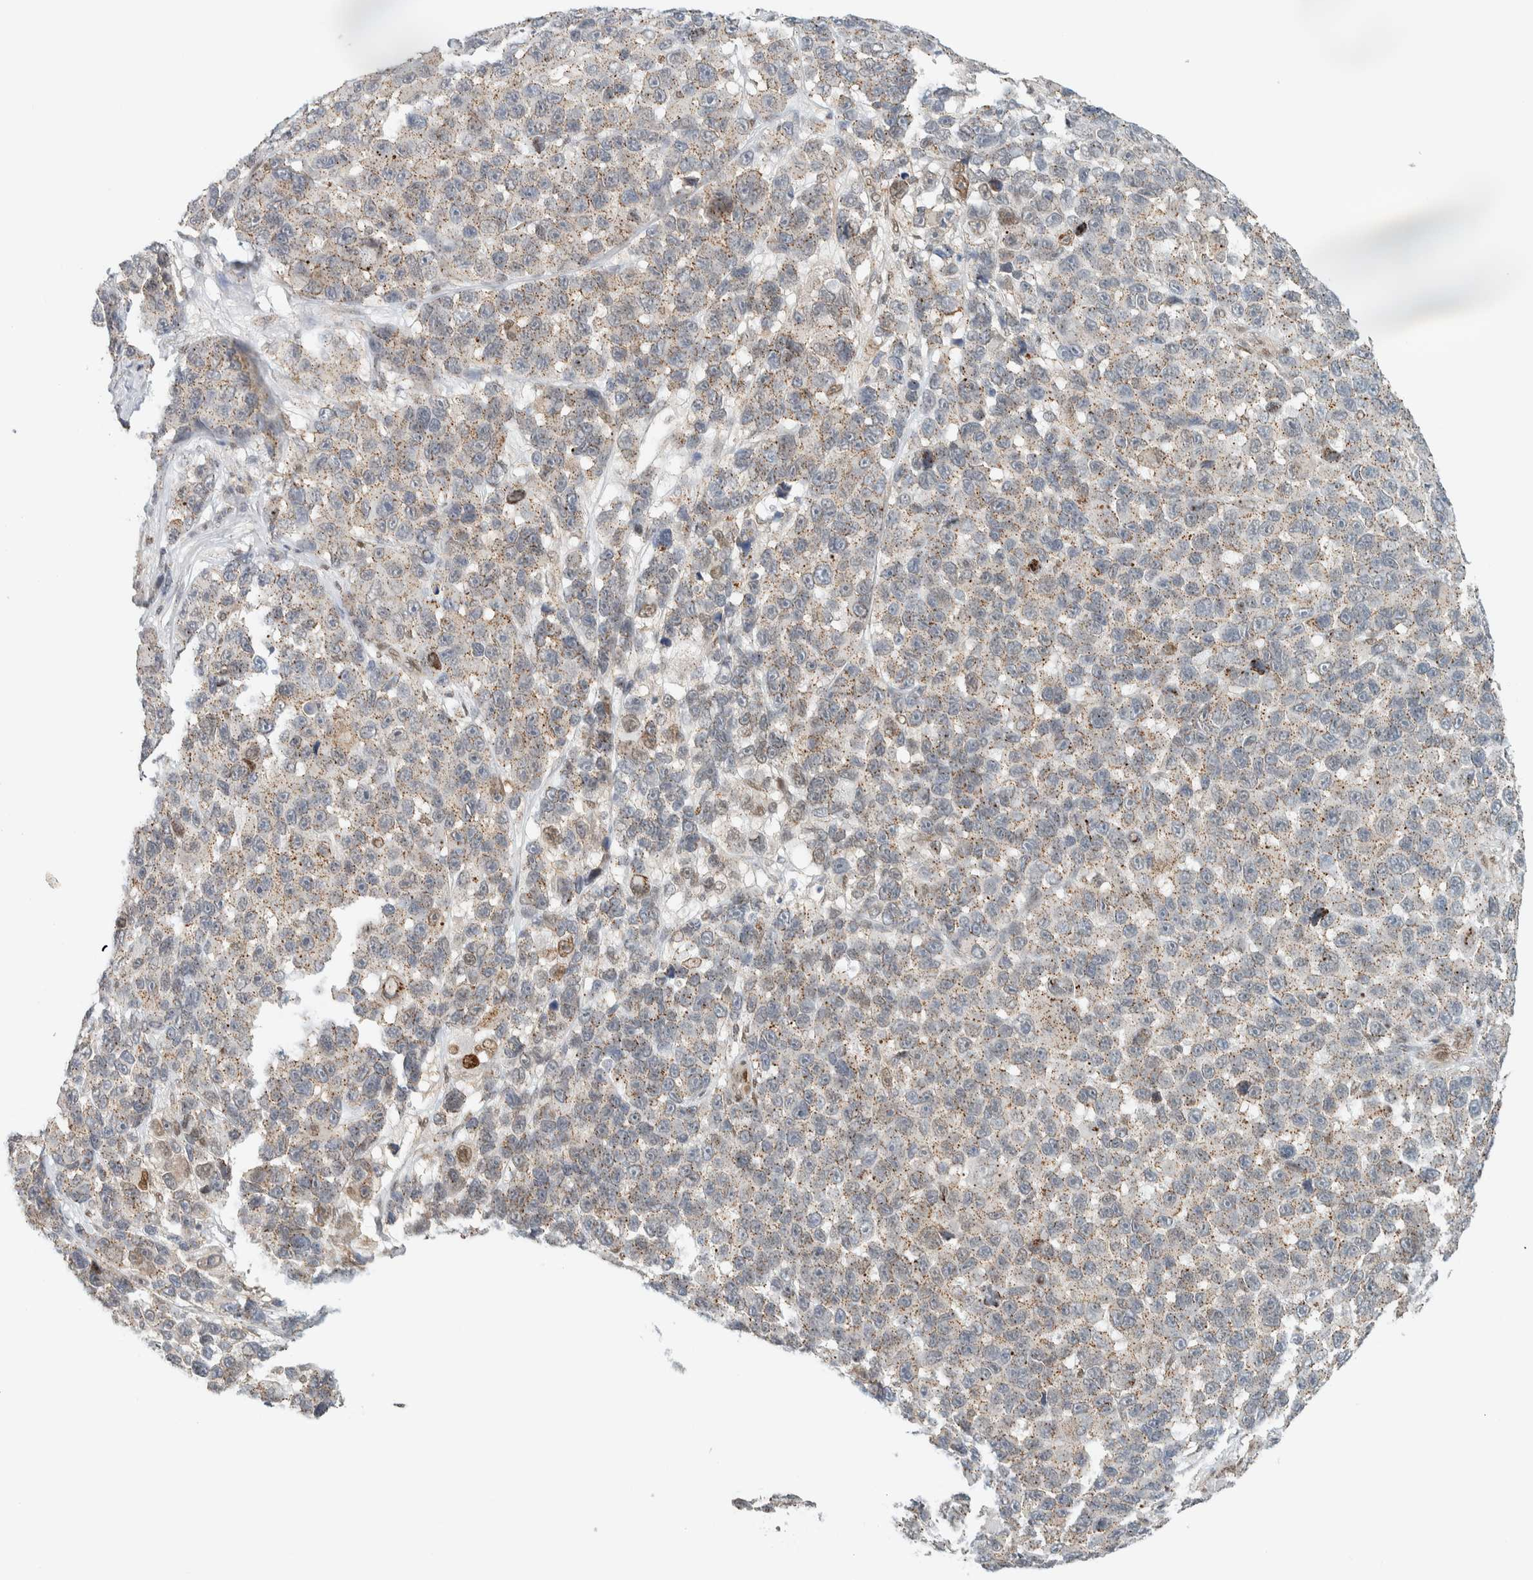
{"staining": {"intensity": "weak", "quantity": ">75%", "location": "cytoplasmic/membranous"}, "tissue": "melanoma", "cell_type": "Tumor cells", "image_type": "cancer", "snomed": [{"axis": "morphology", "description": "Malignant melanoma, NOS"}, {"axis": "topography", "description": "Skin"}], "caption": "Immunohistochemistry (IHC) image of human malignant melanoma stained for a protein (brown), which shows low levels of weak cytoplasmic/membranous positivity in approximately >75% of tumor cells.", "gene": "TFE3", "patient": {"sex": "male", "age": 53}}